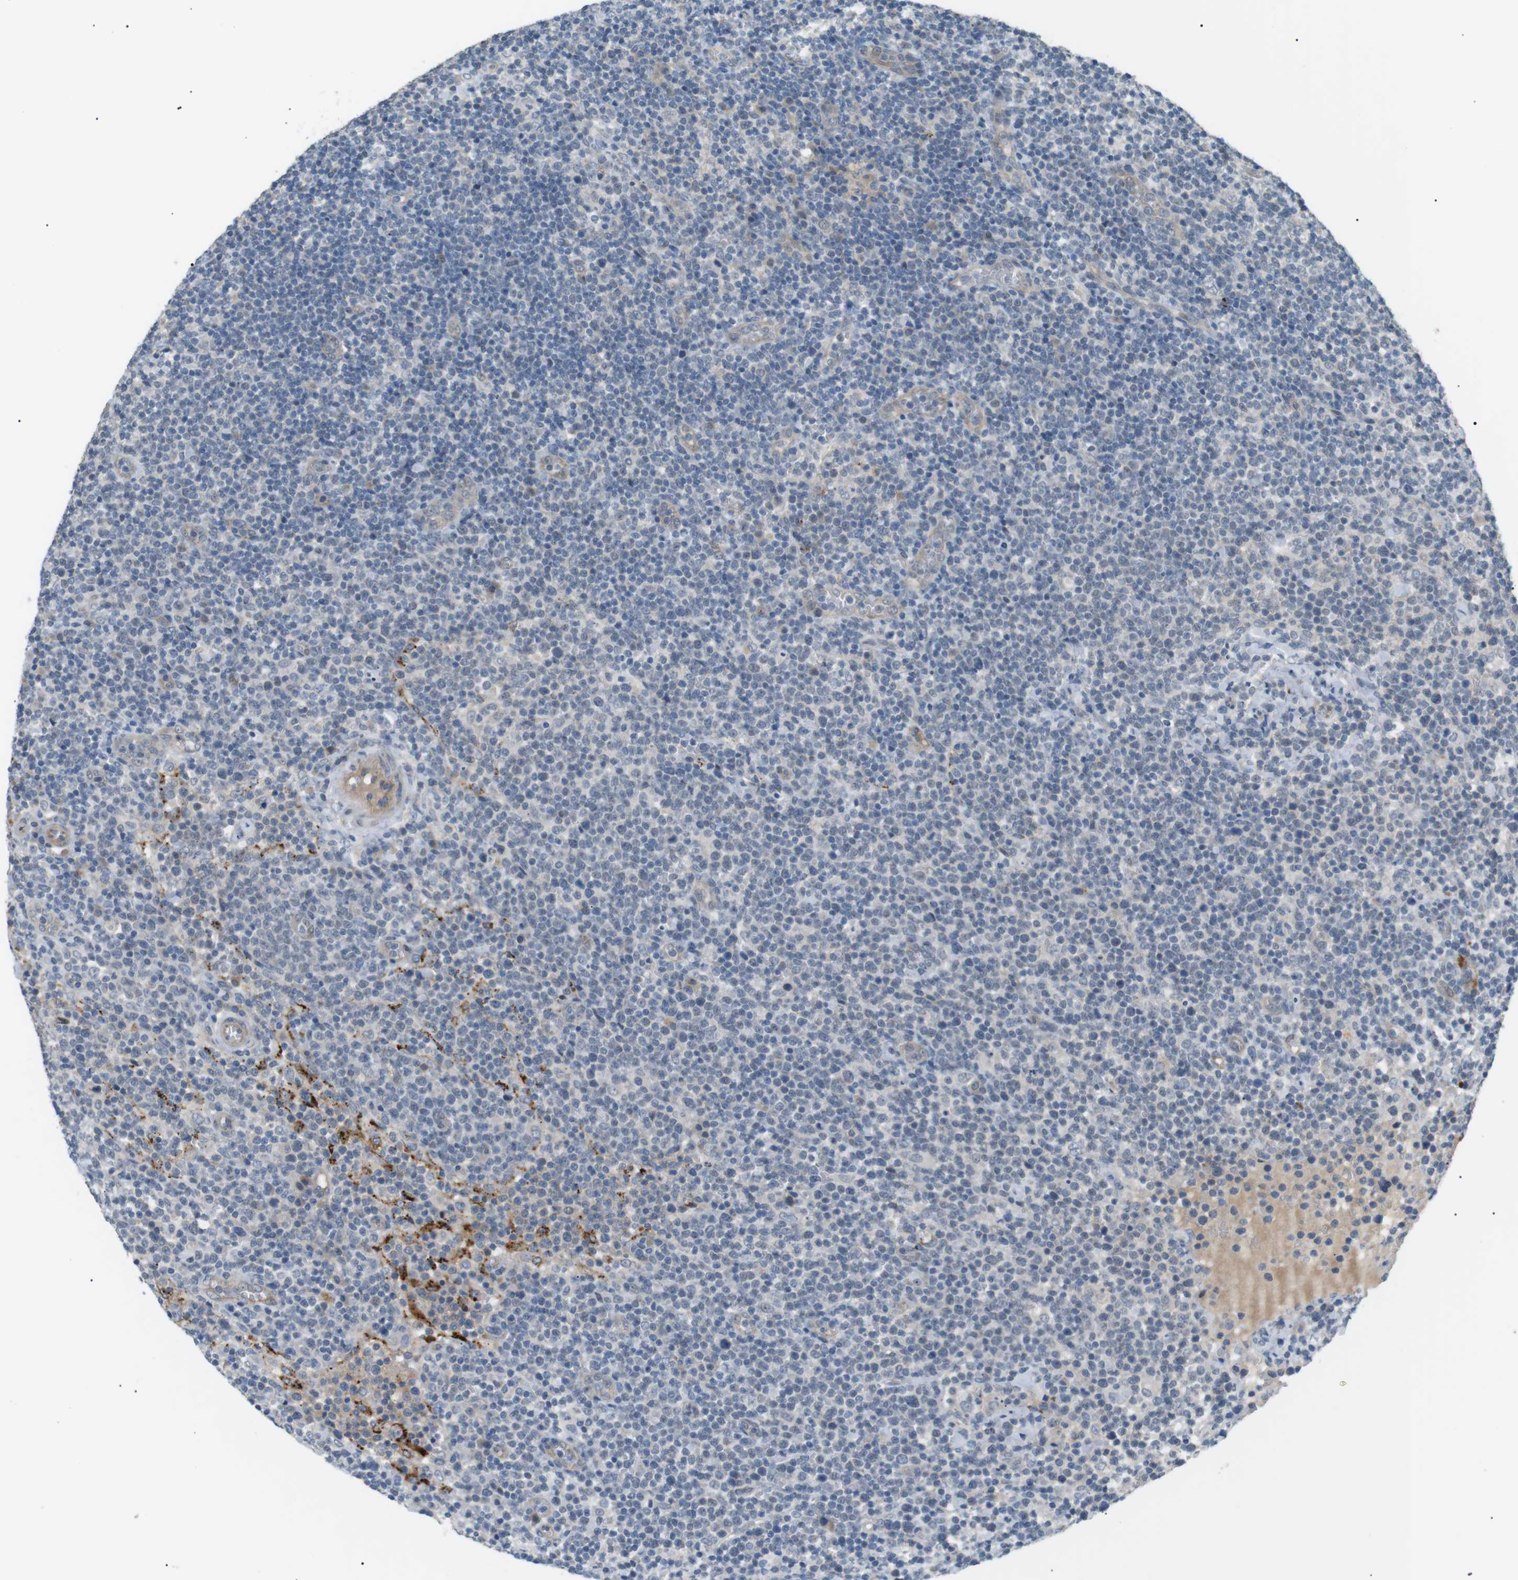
{"staining": {"intensity": "negative", "quantity": "none", "location": "none"}, "tissue": "lymphoma", "cell_type": "Tumor cells", "image_type": "cancer", "snomed": [{"axis": "morphology", "description": "Malignant lymphoma, non-Hodgkin's type, High grade"}, {"axis": "topography", "description": "Lymph node"}], "caption": "Malignant lymphoma, non-Hodgkin's type (high-grade) stained for a protein using immunohistochemistry (IHC) shows no positivity tumor cells.", "gene": "B4GALNT2", "patient": {"sex": "male", "age": 61}}